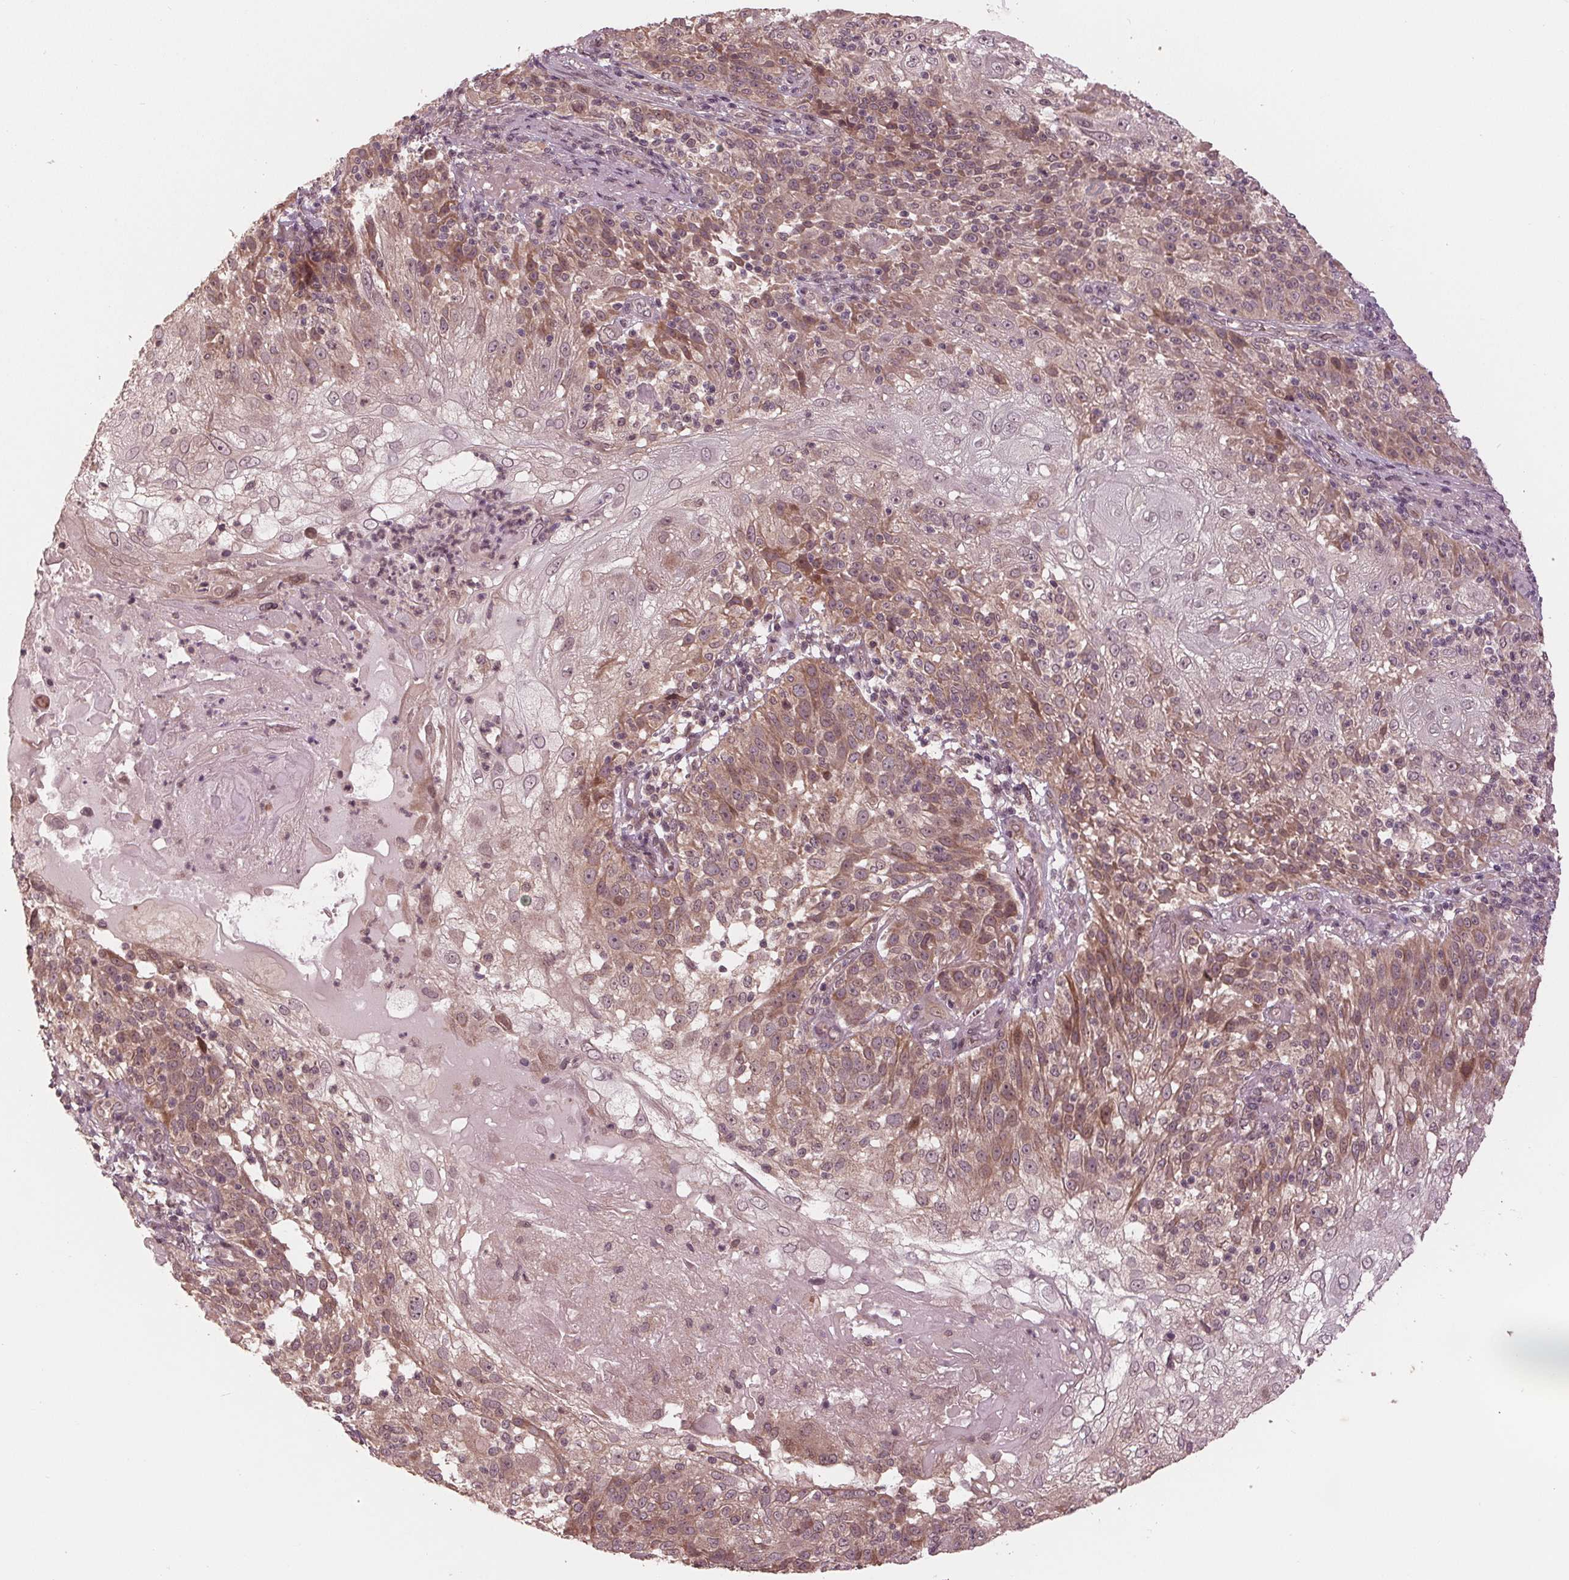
{"staining": {"intensity": "weak", "quantity": "25%-75%", "location": "cytoplasmic/membranous,nuclear"}, "tissue": "skin cancer", "cell_type": "Tumor cells", "image_type": "cancer", "snomed": [{"axis": "morphology", "description": "Normal tissue, NOS"}, {"axis": "morphology", "description": "Squamous cell carcinoma, NOS"}, {"axis": "topography", "description": "Skin"}], "caption": "This is a photomicrograph of IHC staining of skin squamous cell carcinoma, which shows weak staining in the cytoplasmic/membranous and nuclear of tumor cells.", "gene": "ZNF471", "patient": {"sex": "female", "age": 83}}